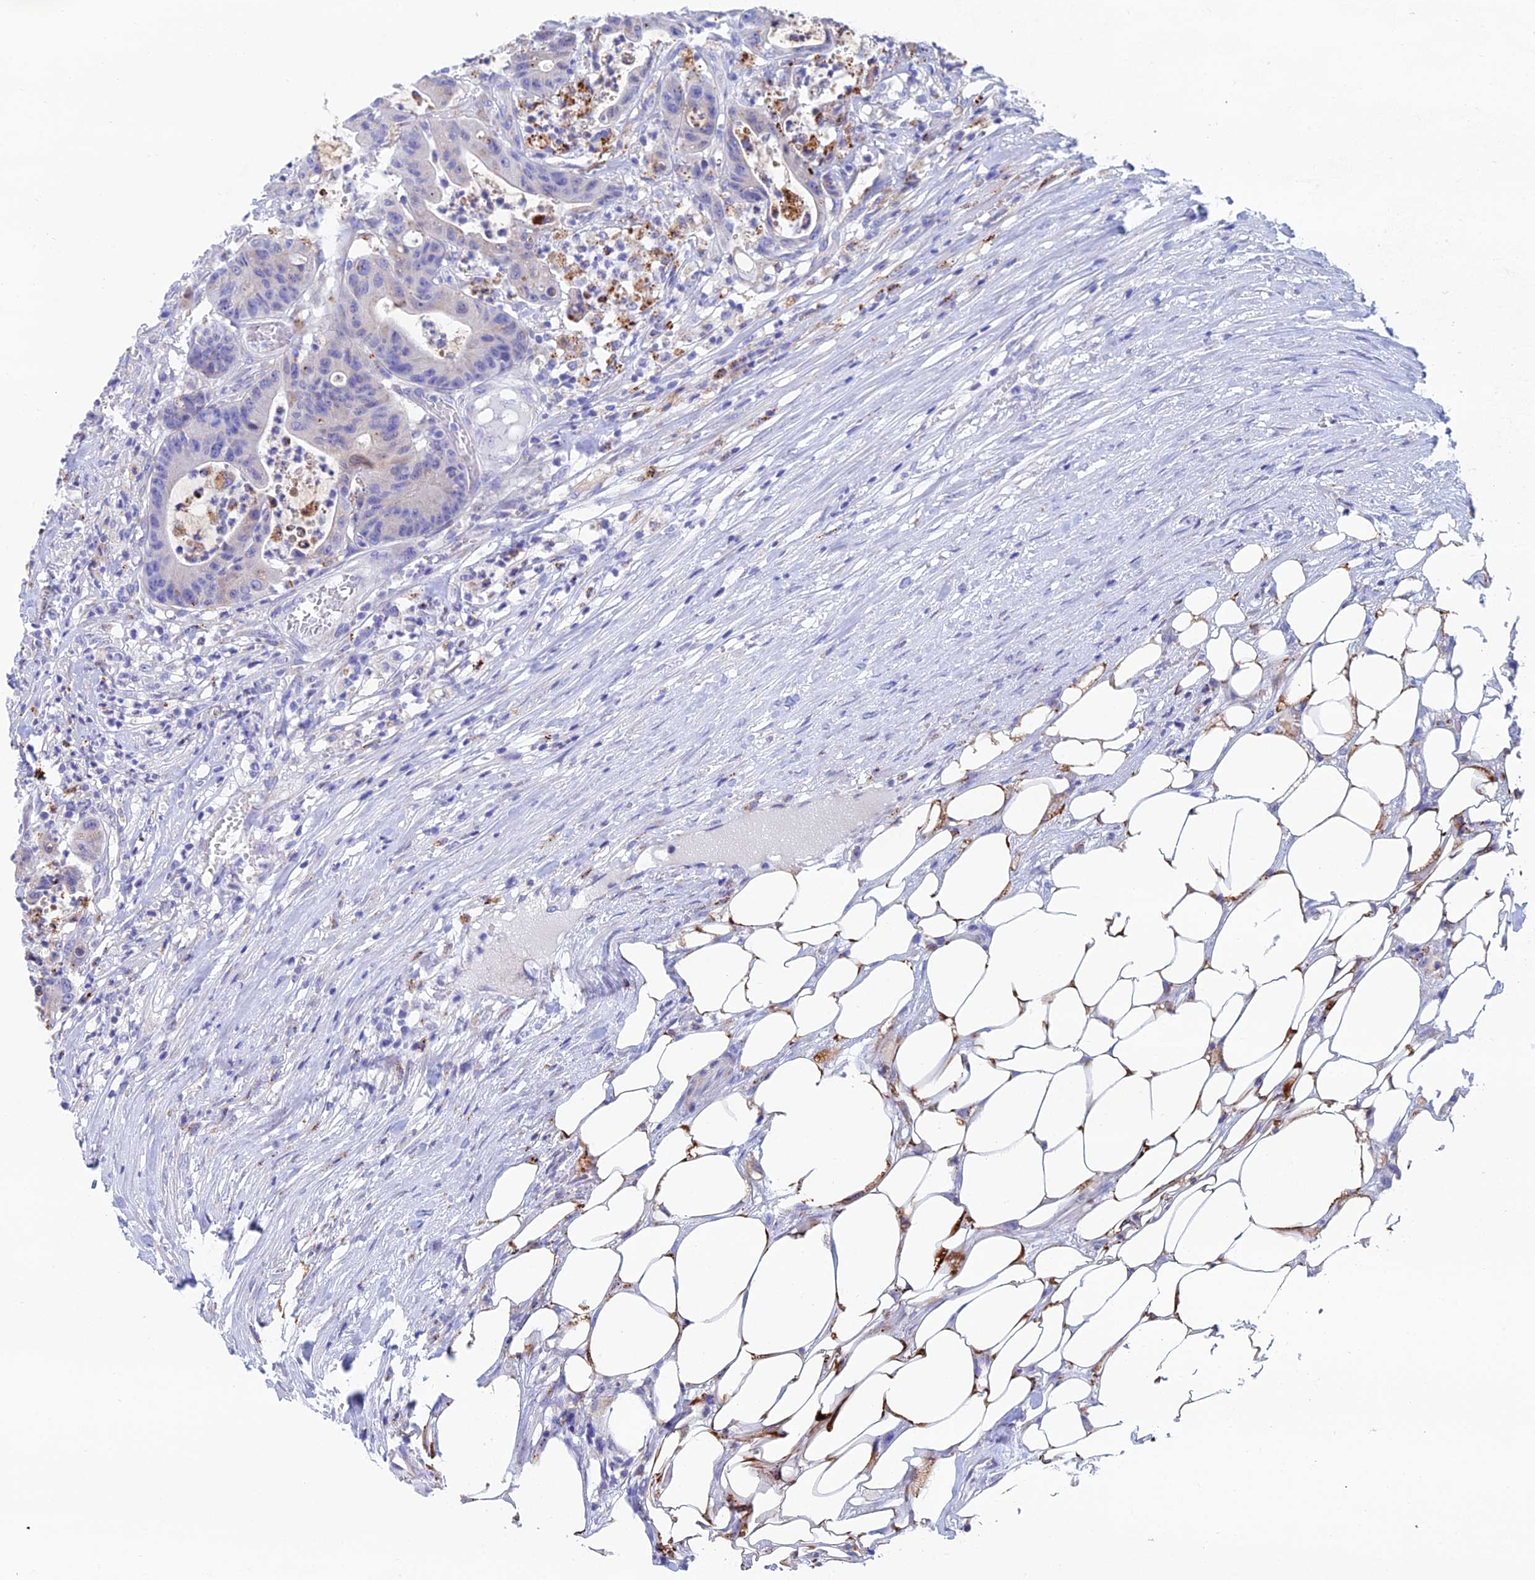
{"staining": {"intensity": "moderate", "quantity": "<25%", "location": "cytoplasmic/membranous"}, "tissue": "colorectal cancer", "cell_type": "Tumor cells", "image_type": "cancer", "snomed": [{"axis": "morphology", "description": "Adenocarcinoma, NOS"}, {"axis": "topography", "description": "Colon"}], "caption": "High-magnification brightfield microscopy of colorectal cancer (adenocarcinoma) stained with DAB (3,3'-diaminobenzidine) (brown) and counterstained with hematoxylin (blue). tumor cells exhibit moderate cytoplasmic/membranous staining is seen in about<25% of cells.", "gene": "CFAP210", "patient": {"sex": "female", "age": 84}}